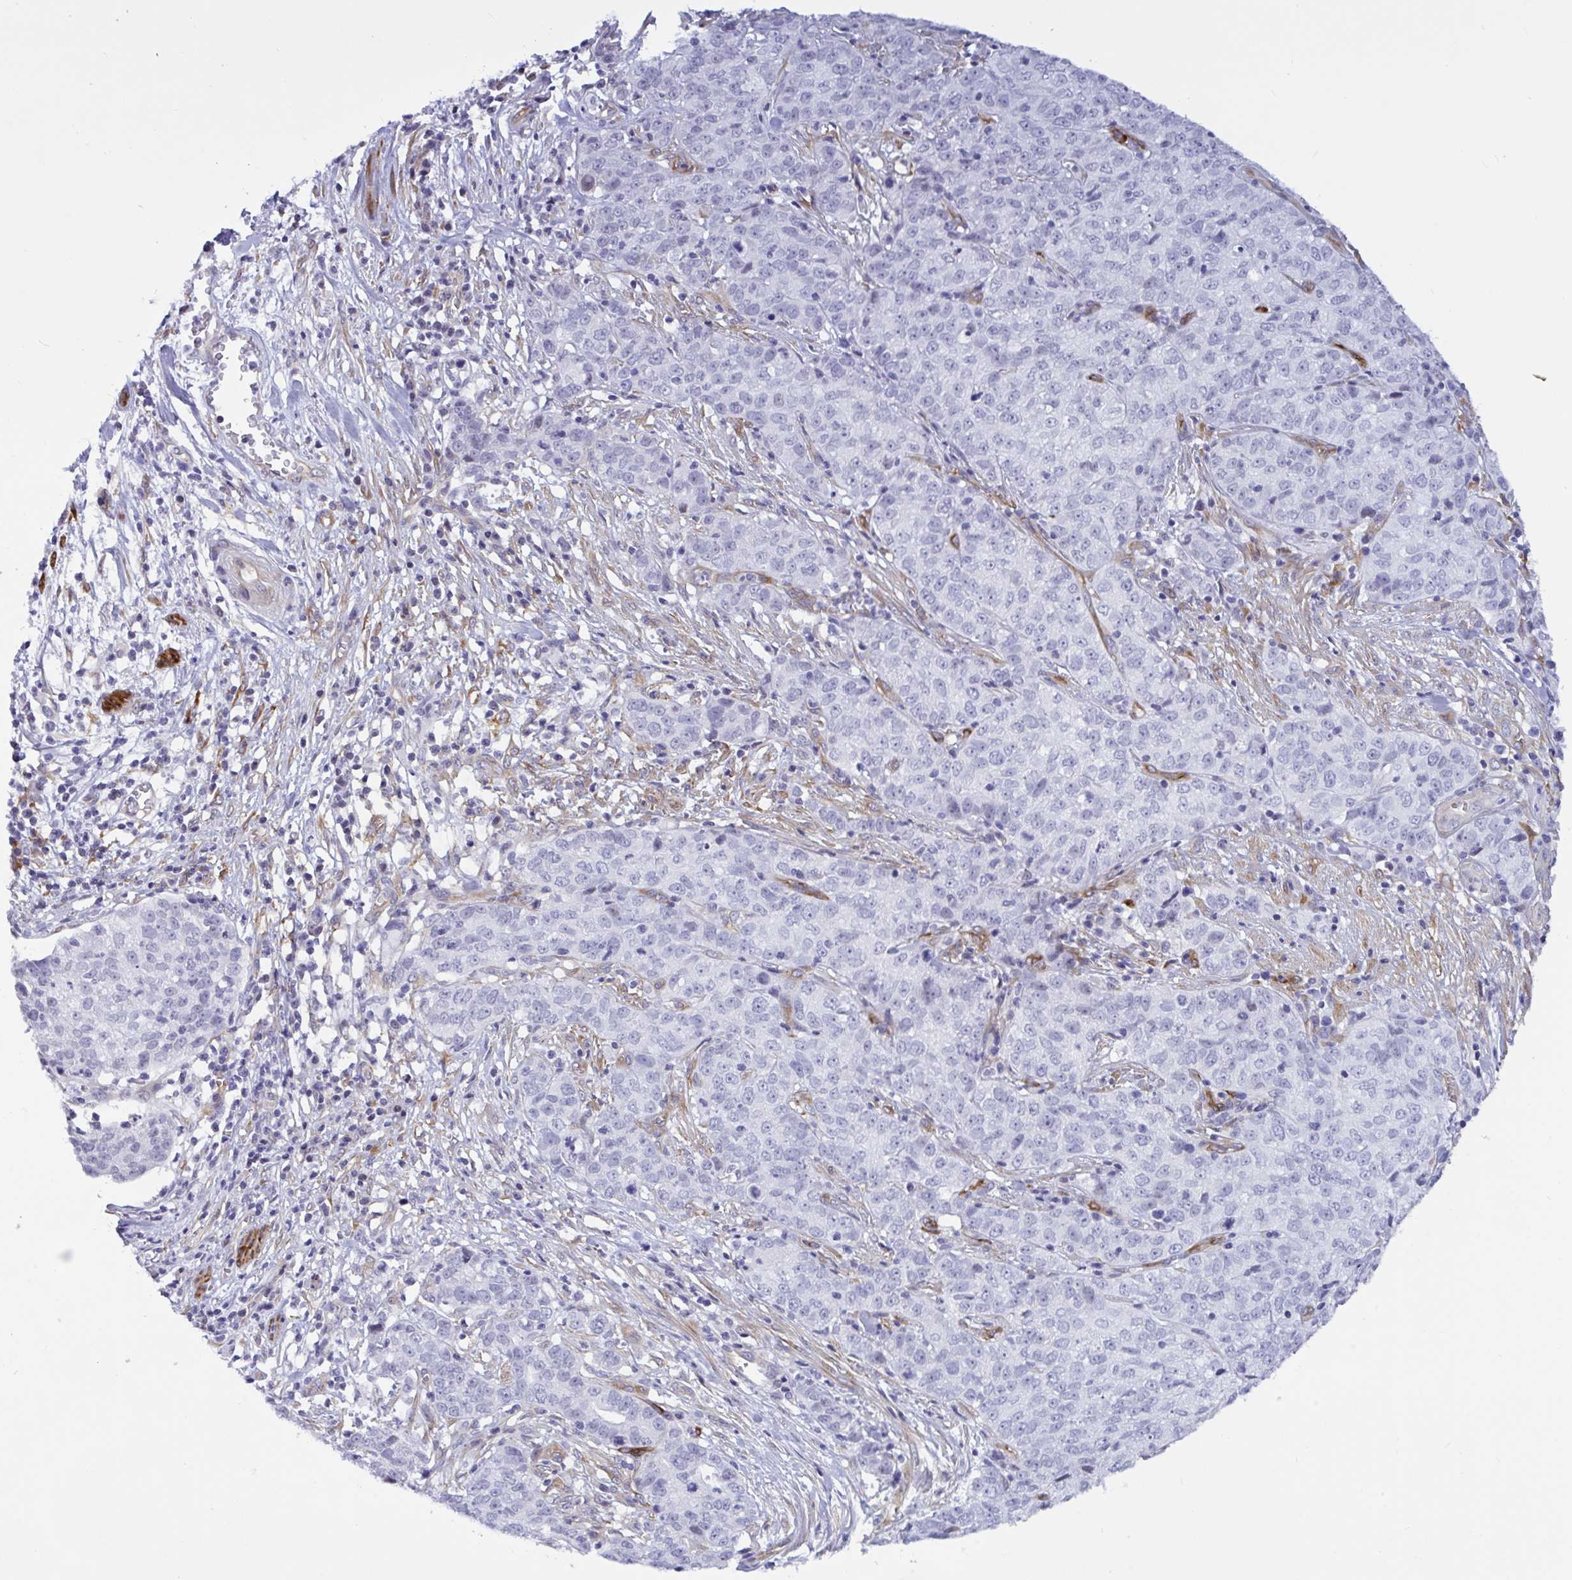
{"staining": {"intensity": "negative", "quantity": "none", "location": "none"}, "tissue": "stomach cancer", "cell_type": "Tumor cells", "image_type": "cancer", "snomed": [{"axis": "morphology", "description": "Adenocarcinoma, NOS"}, {"axis": "topography", "description": "Stomach, upper"}], "caption": "This histopathology image is of stomach cancer stained with immunohistochemistry to label a protein in brown with the nuclei are counter-stained blue. There is no expression in tumor cells.", "gene": "EML1", "patient": {"sex": "female", "age": 67}}